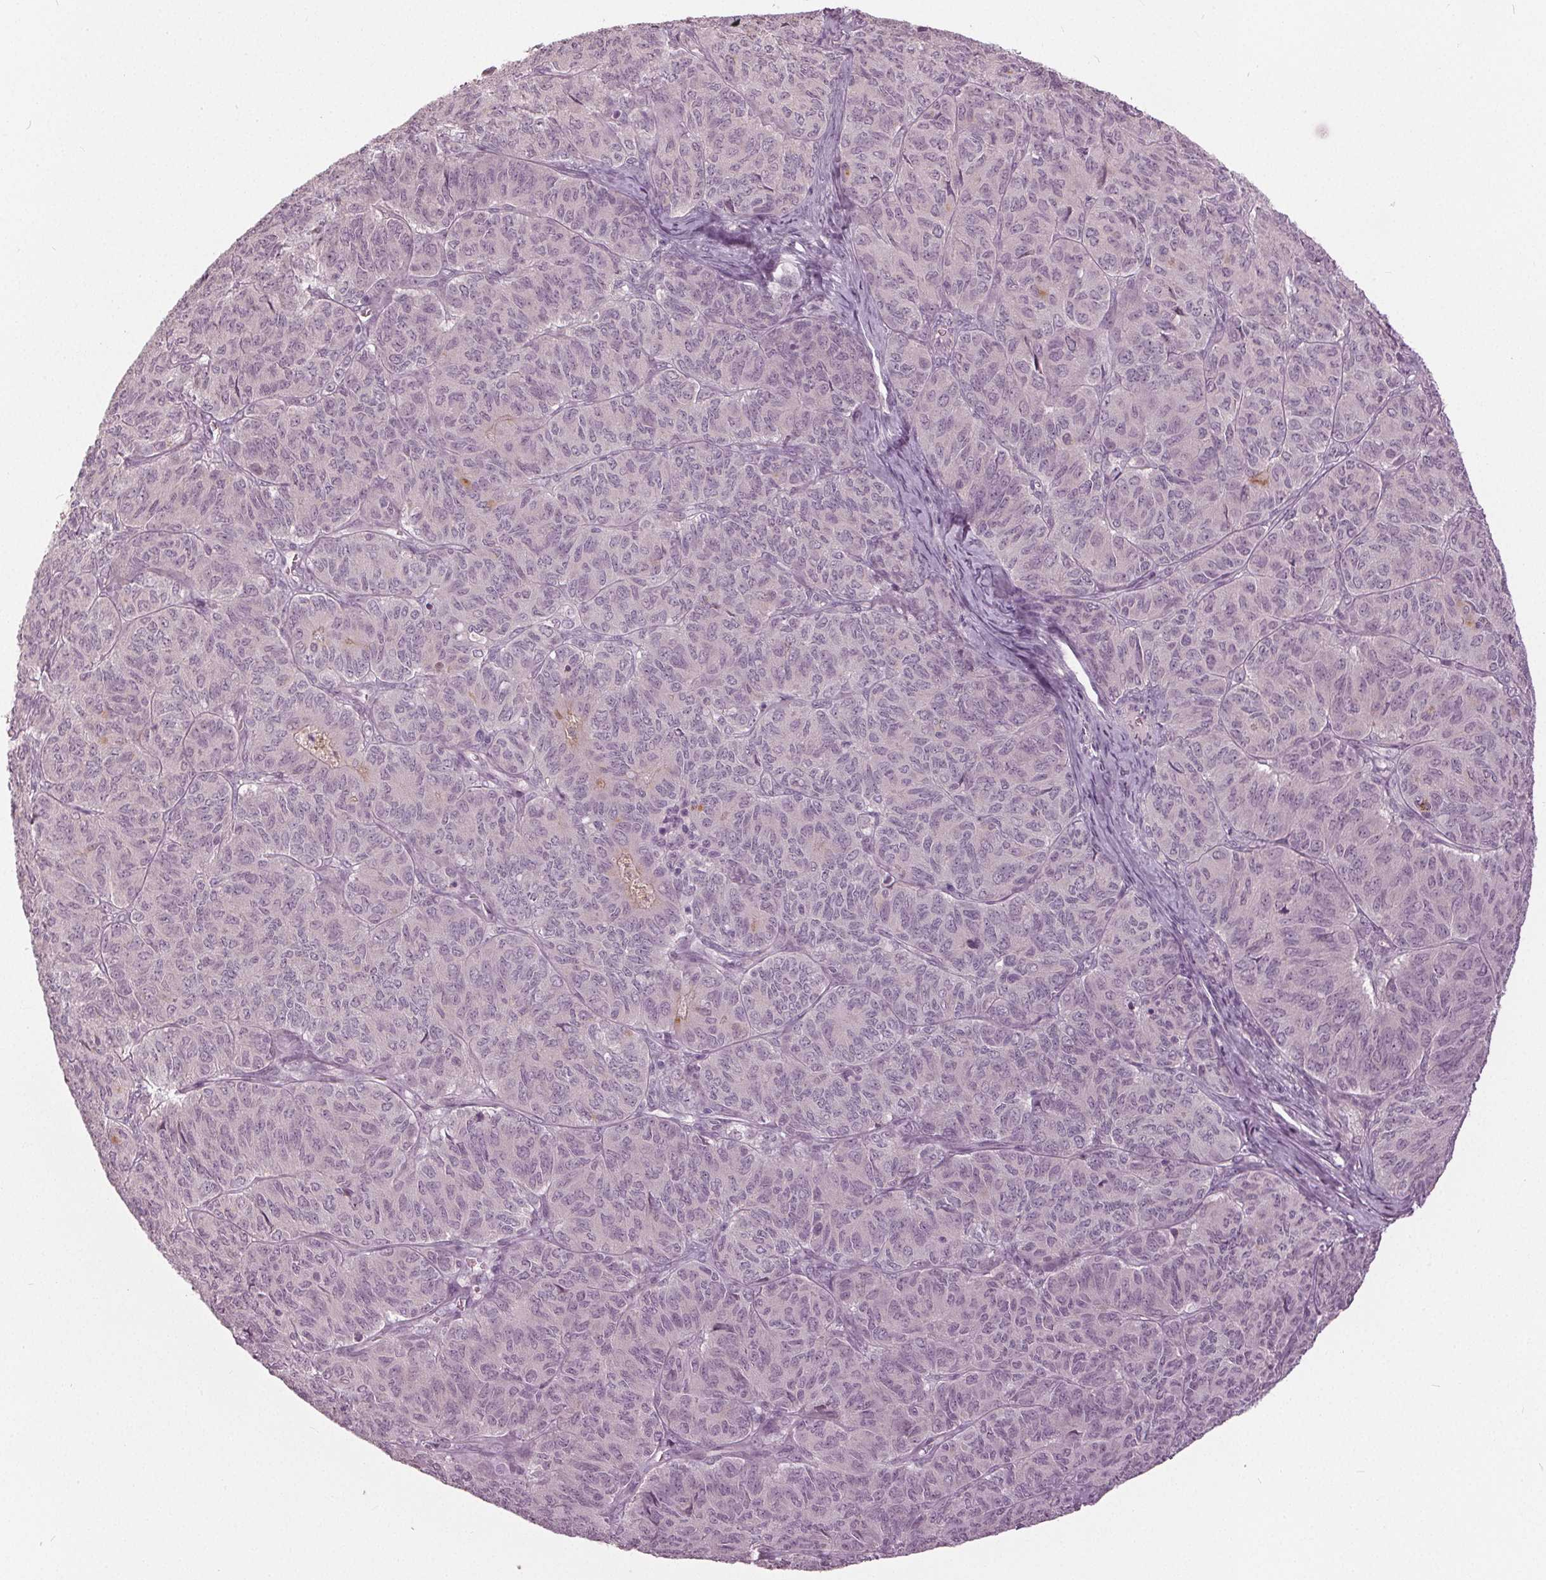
{"staining": {"intensity": "negative", "quantity": "none", "location": "none"}, "tissue": "ovarian cancer", "cell_type": "Tumor cells", "image_type": "cancer", "snomed": [{"axis": "morphology", "description": "Carcinoma, endometroid"}, {"axis": "topography", "description": "Ovary"}], "caption": "IHC of ovarian endometroid carcinoma reveals no positivity in tumor cells.", "gene": "KLK13", "patient": {"sex": "female", "age": 80}}